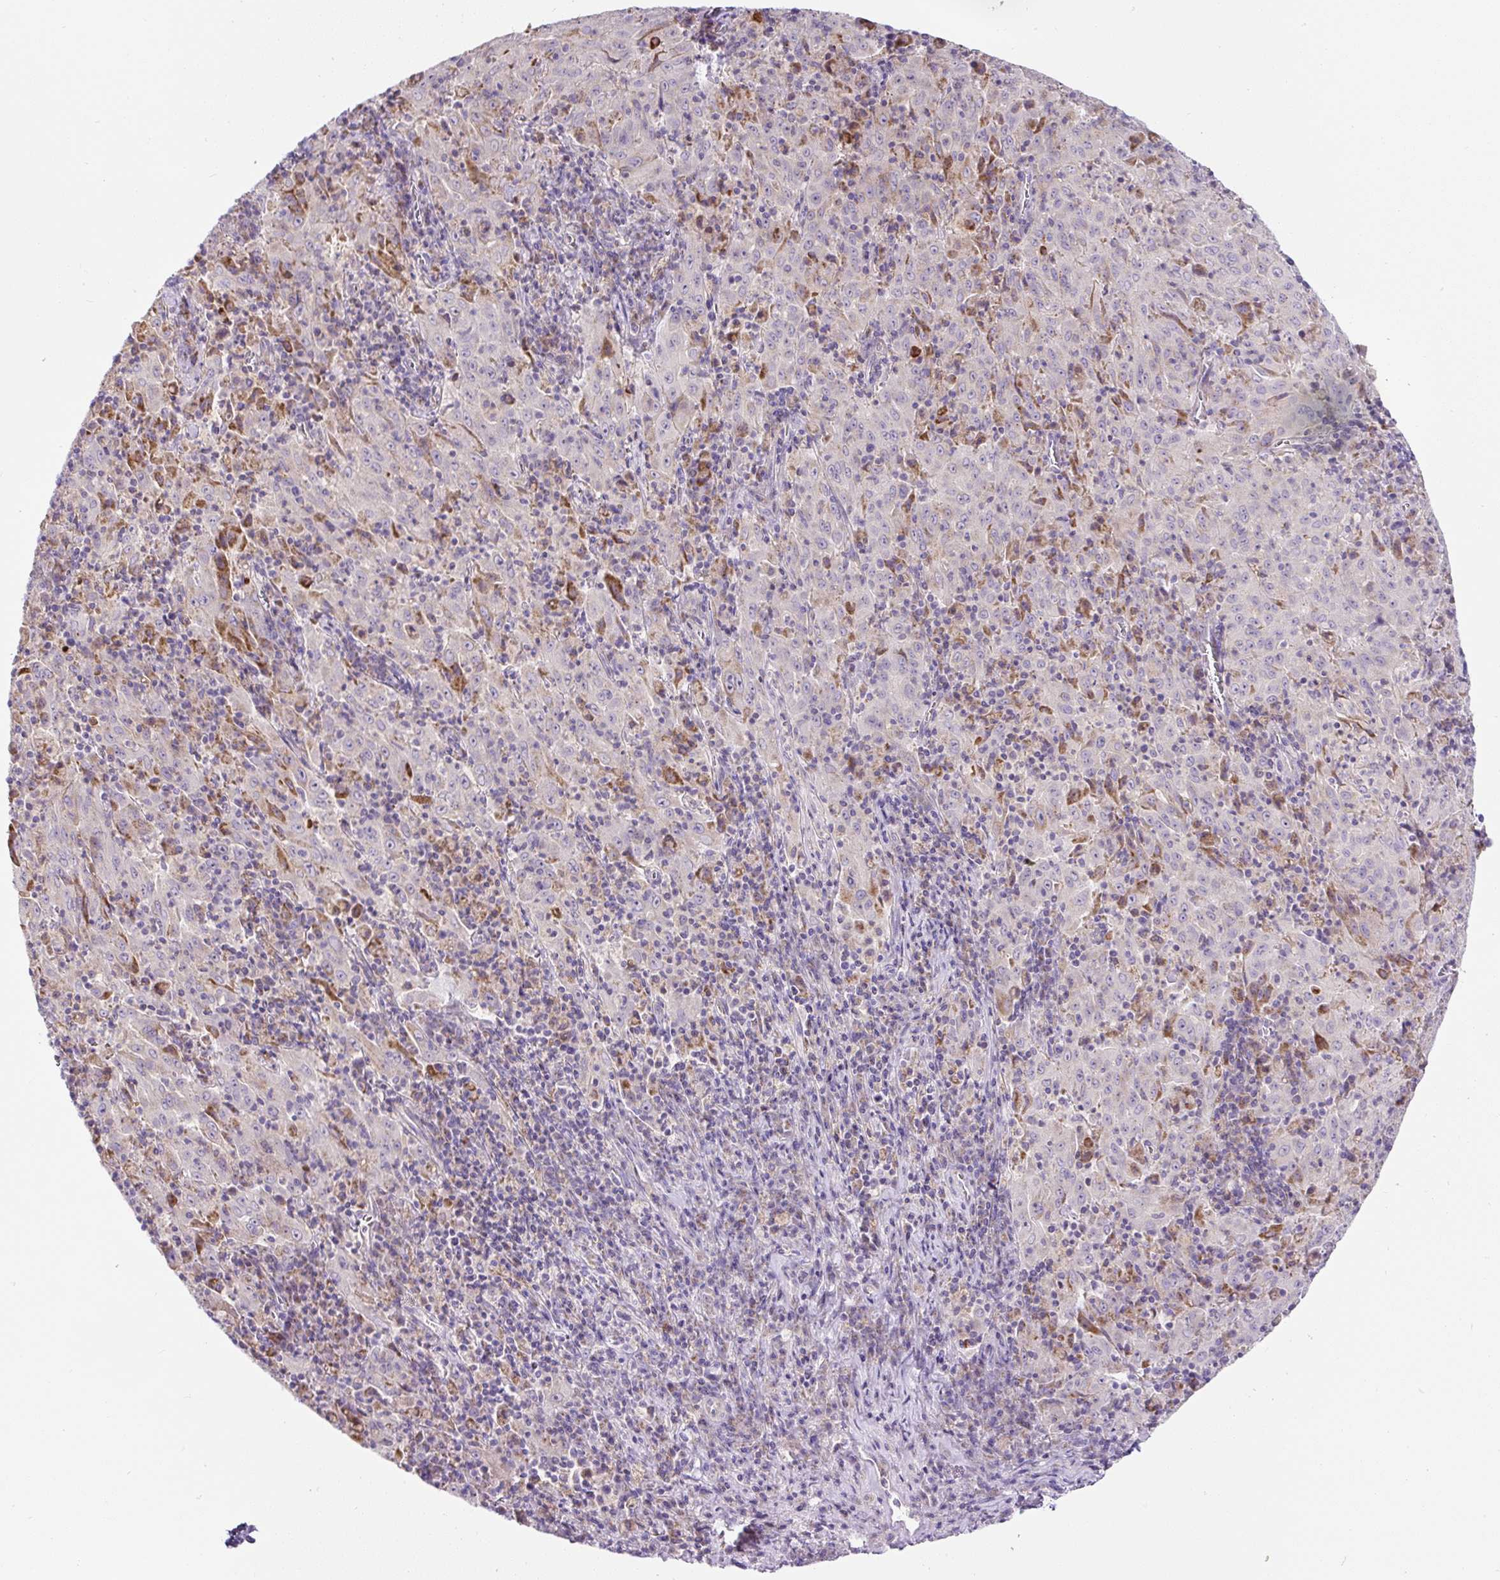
{"staining": {"intensity": "negative", "quantity": "none", "location": "none"}, "tissue": "pancreatic cancer", "cell_type": "Tumor cells", "image_type": "cancer", "snomed": [{"axis": "morphology", "description": "Adenocarcinoma, NOS"}, {"axis": "topography", "description": "Pancreas"}], "caption": "Immunohistochemistry (IHC) of pancreatic cancer displays no positivity in tumor cells.", "gene": "HPS4", "patient": {"sex": "male", "age": 63}}